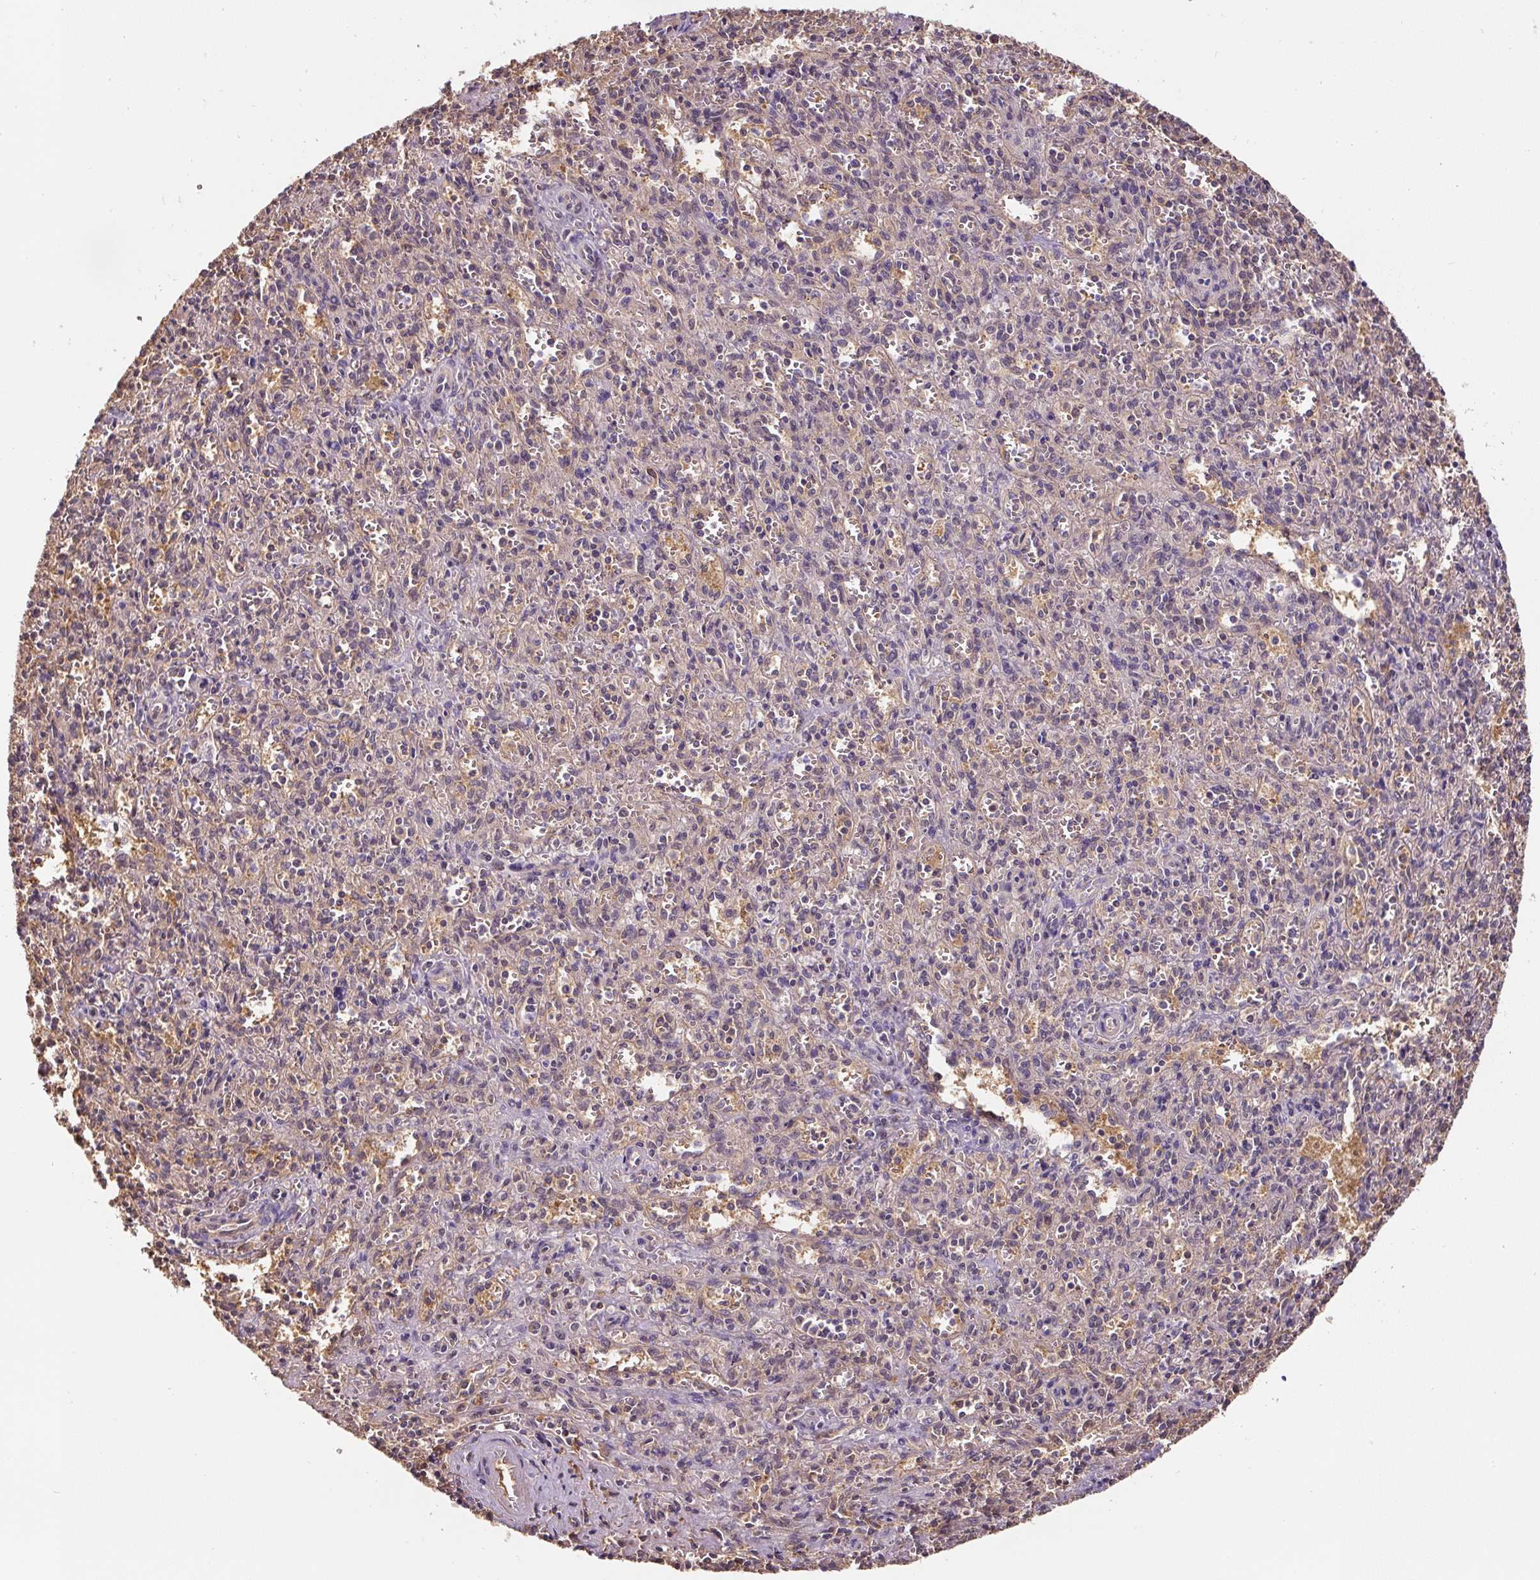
{"staining": {"intensity": "negative", "quantity": "none", "location": "none"}, "tissue": "spleen", "cell_type": "Cells in red pulp", "image_type": "normal", "snomed": [{"axis": "morphology", "description": "Normal tissue, NOS"}, {"axis": "topography", "description": "Spleen"}], "caption": "The micrograph demonstrates no staining of cells in red pulp in unremarkable spleen. (Immunohistochemistry (ihc), brightfield microscopy, high magnification).", "gene": "ST13", "patient": {"sex": "female", "age": 26}}